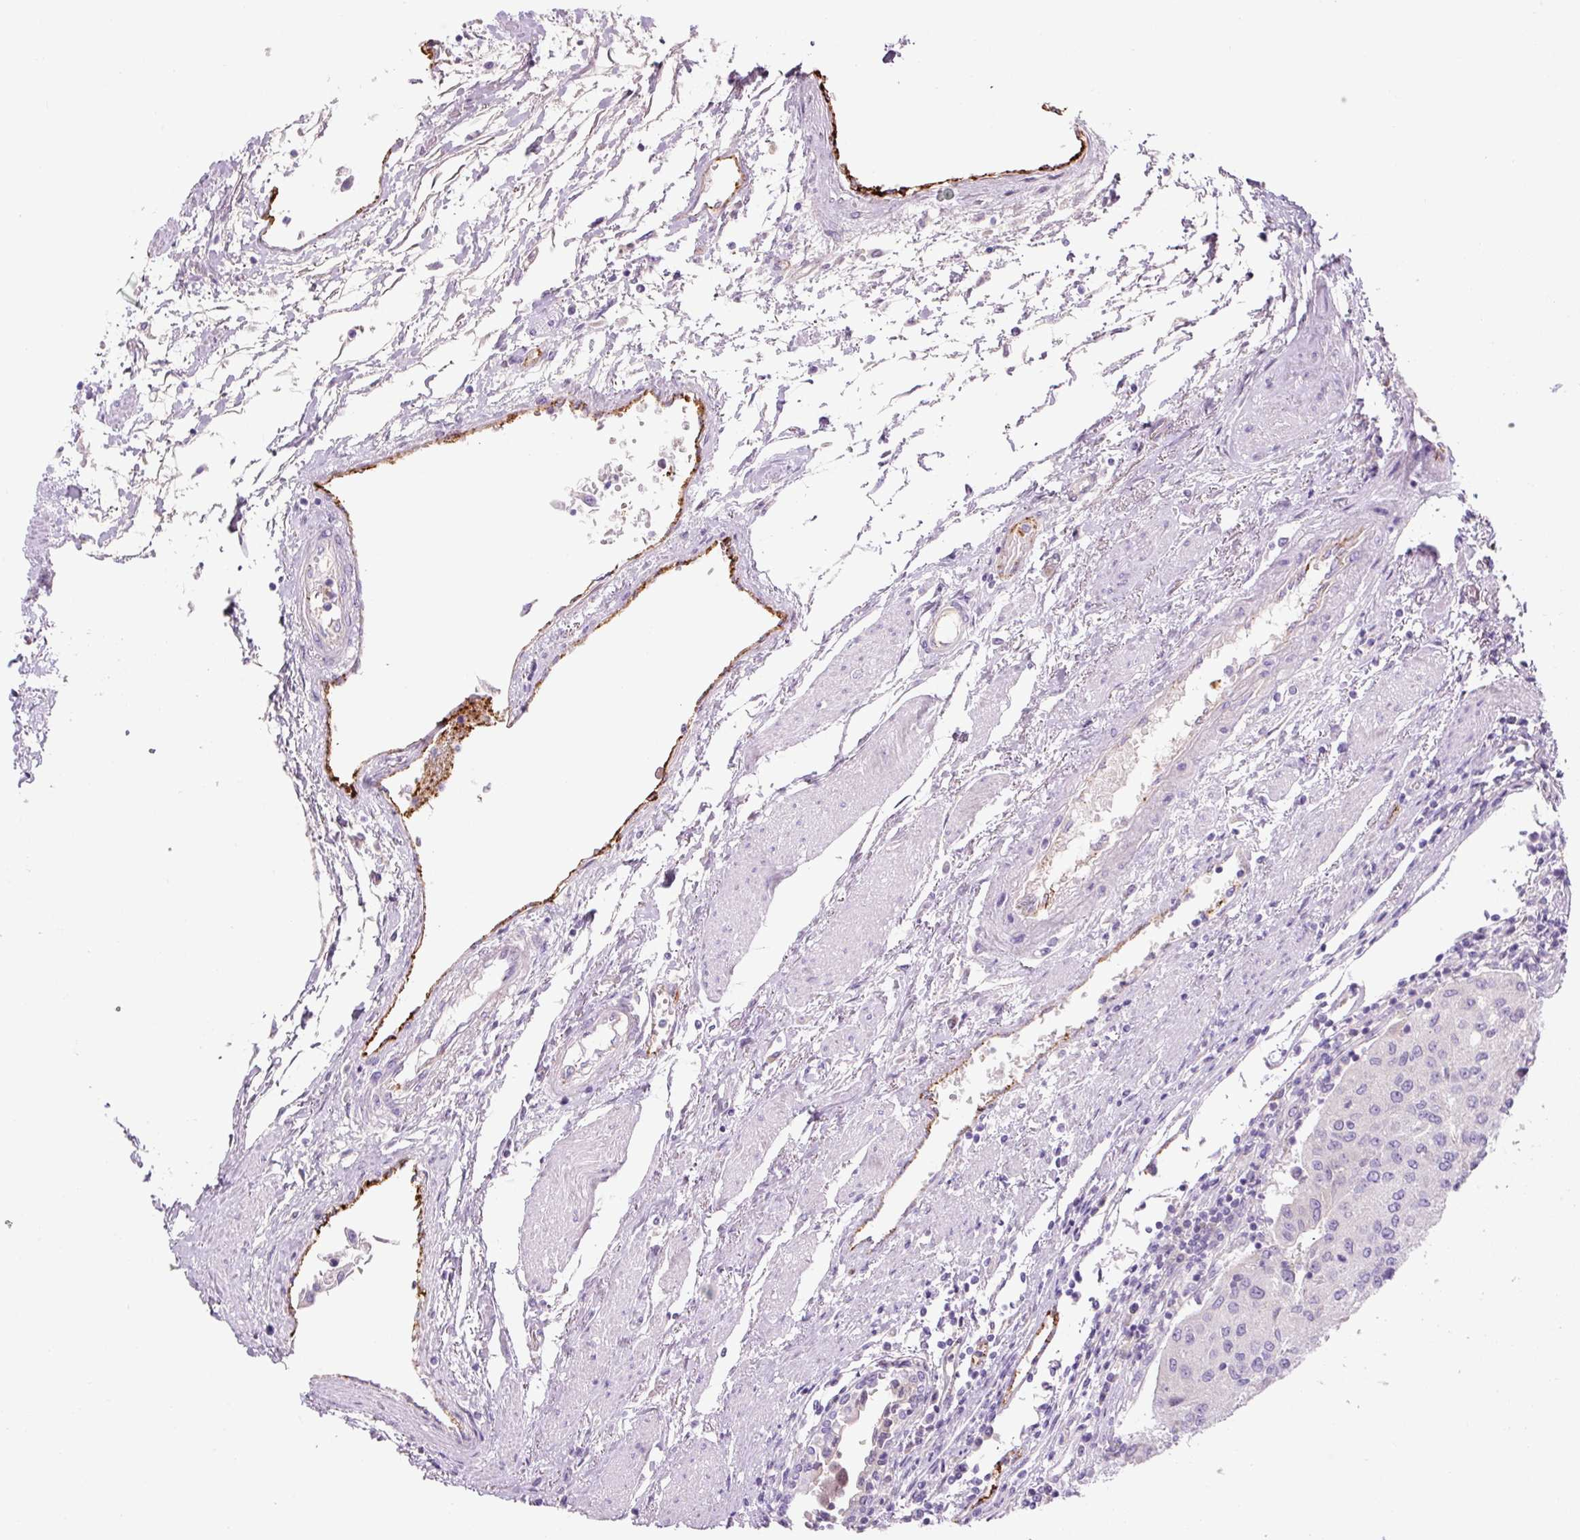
{"staining": {"intensity": "negative", "quantity": "none", "location": "none"}, "tissue": "urothelial cancer", "cell_type": "Tumor cells", "image_type": "cancer", "snomed": [{"axis": "morphology", "description": "Urothelial carcinoma, High grade"}, {"axis": "topography", "description": "Urinary bladder"}], "caption": "An immunohistochemistry photomicrograph of urothelial carcinoma (high-grade) is shown. There is no staining in tumor cells of urothelial carcinoma (high-grade).", "gene": "RSPO4", "patient": {"sex": "female", "age": 85}}